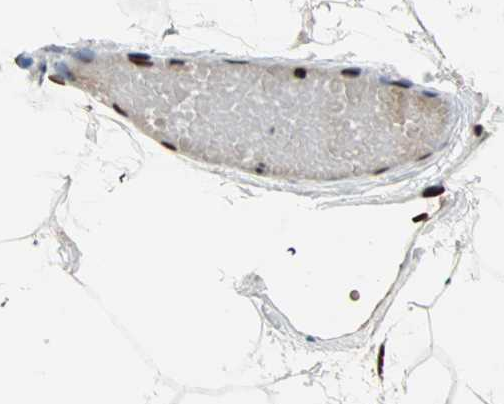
{"staining": {"intensity": "strong", "quantity": ">75%", "location": "cytoplasmic/membranous,nuclear"}, "tissue": "adipose tissue", "cell_type": "Adipocytes", "image_type": "normal", "snomed": [{"axis": "morphology", "description": "Normal tissue, NOS"}, {"axis": "topography", "description": "Breast"}, {"axis": "topography", "description": "Adipose tissue"}], "caption": "Adipocytes show high levels of strong cytoplasmic/membranous,nuclear expression in approximately >75% of cells in normal adipose tissue. Using DAB (3,3'-diaminobenzidine) (brown) and hematoxylin (blue) stains, captured at high magnification using brightfield microscopy.", "gene": "ILF2", "patient": {"sex": "female", "age": 25}}